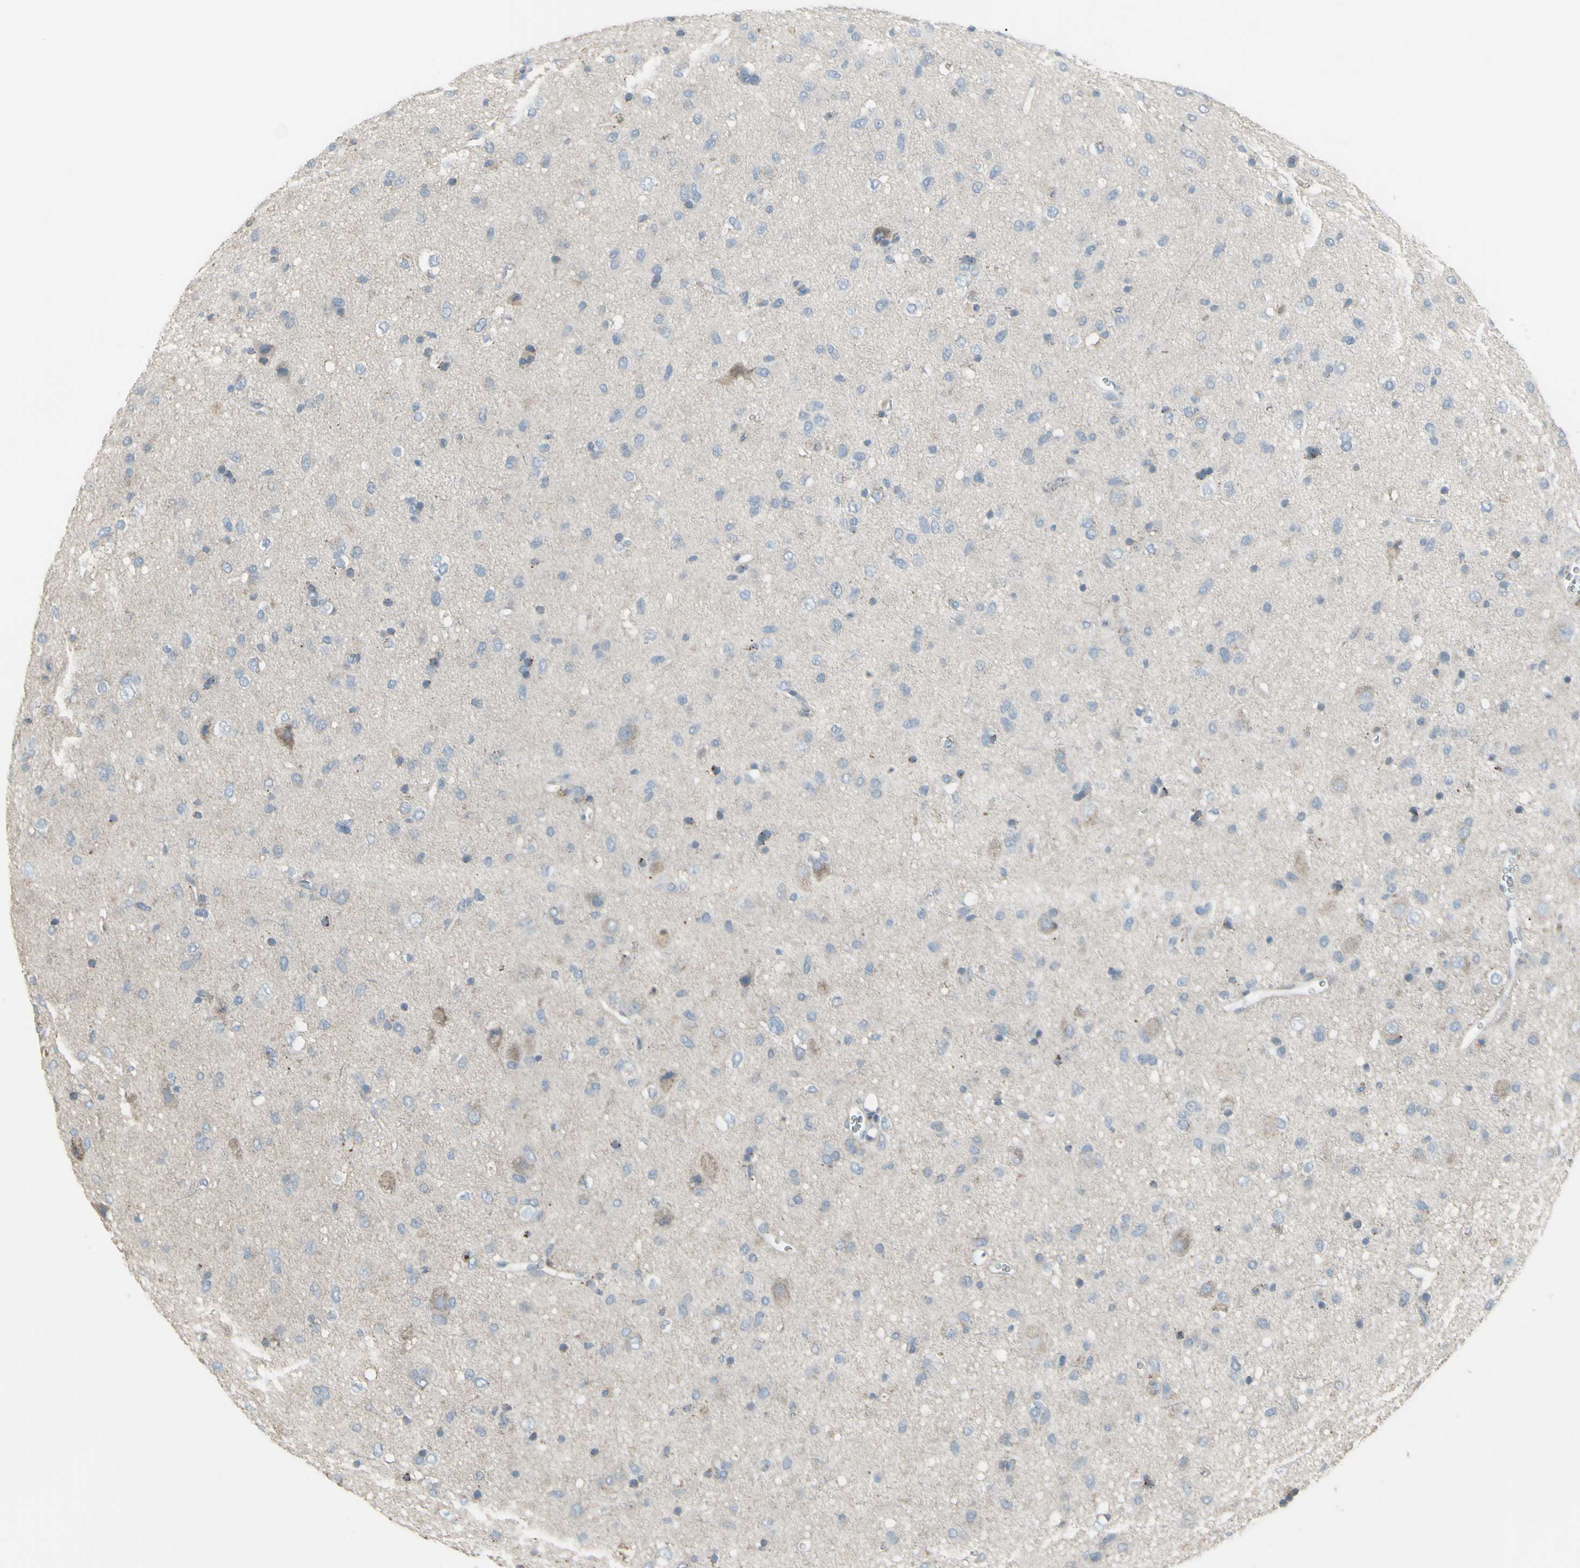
{"staining": {"intensity": "weak", "quantity": "<25%", "location": "cytoplasmic/membranous"}, "tissue": "glioma", "cell_type": "Tumor cells", "image_type": "cancer", "snomed": [{"axis": "morphology", "description": "Glioma, malignant, Low grade"}, {"axis": "topography", "description": "Brain"}], "caption": "A micrograph of human malignant glioma (low-grade) is negative for staining in tumor cells. Nuclei are stained in blue.", "gene": "CD79B", "patient": {"sex": "male", "age": 77}}